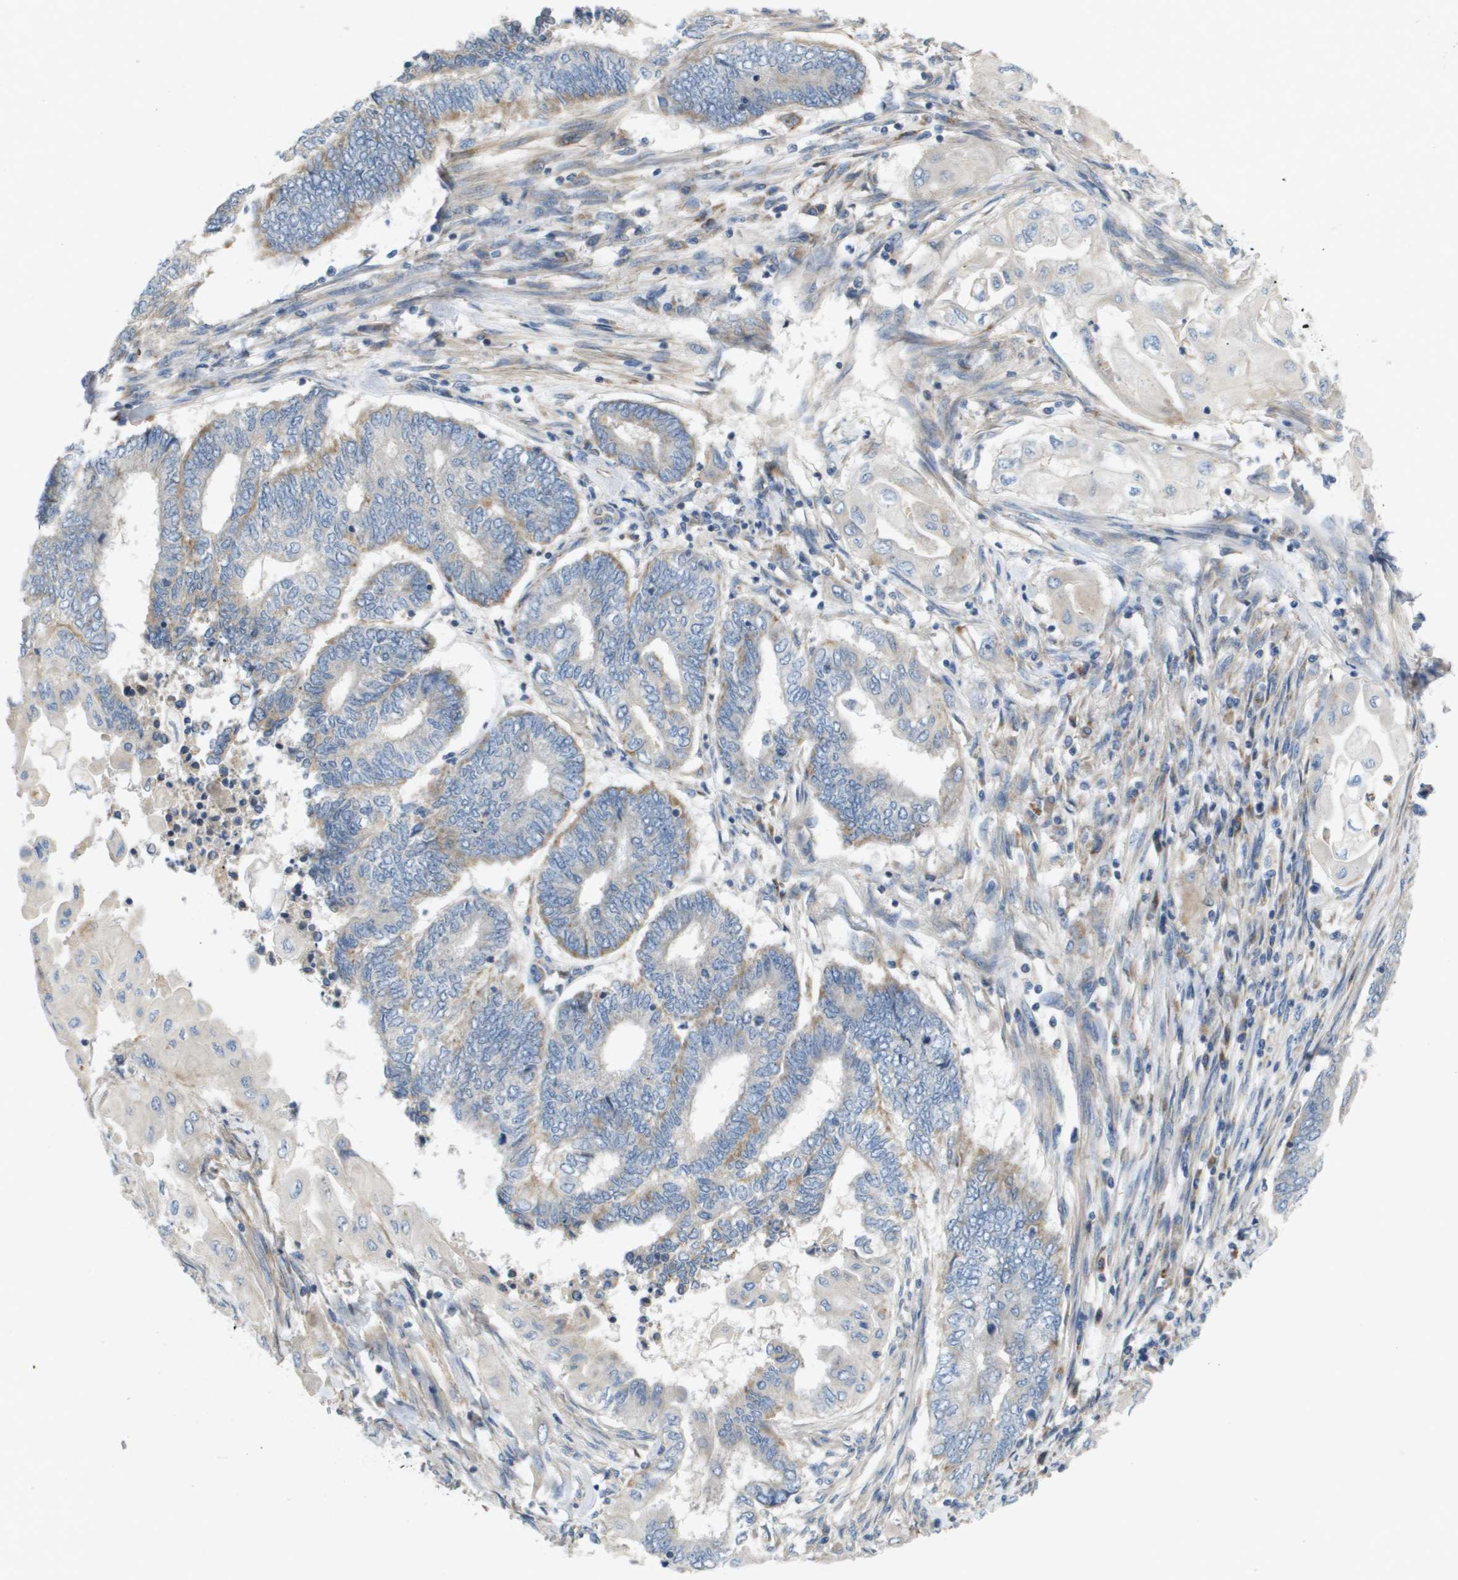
{"staining": {"intensity": "moderate", "quantity": "<25%", "location": "cytoplasmic/membranous"}, "tissue": "endometrial cancer", "cell_type": "Tumor cells", "image_type": "cancer", "snomed": [{"axis": "morphology", "description": "Adenocarcinoma, NOS"}, {"axis": "topography", "description": "Uterus"}, {"axis": "topography", "description": "Endometrium"}], "caption": "The immunohistochemical stain labels moderate cytoplasmic/membranous staining in tumor cells of endometrial cancer tissue. The staining is performed using DAB (3,3'-diaminobenzidine) brown chromogen to label protein expression. The nuclei are counter-stained blue using hematoxylin.", "gene": "B3GNT5", "patient": {"sex": "female", "age": 70}}